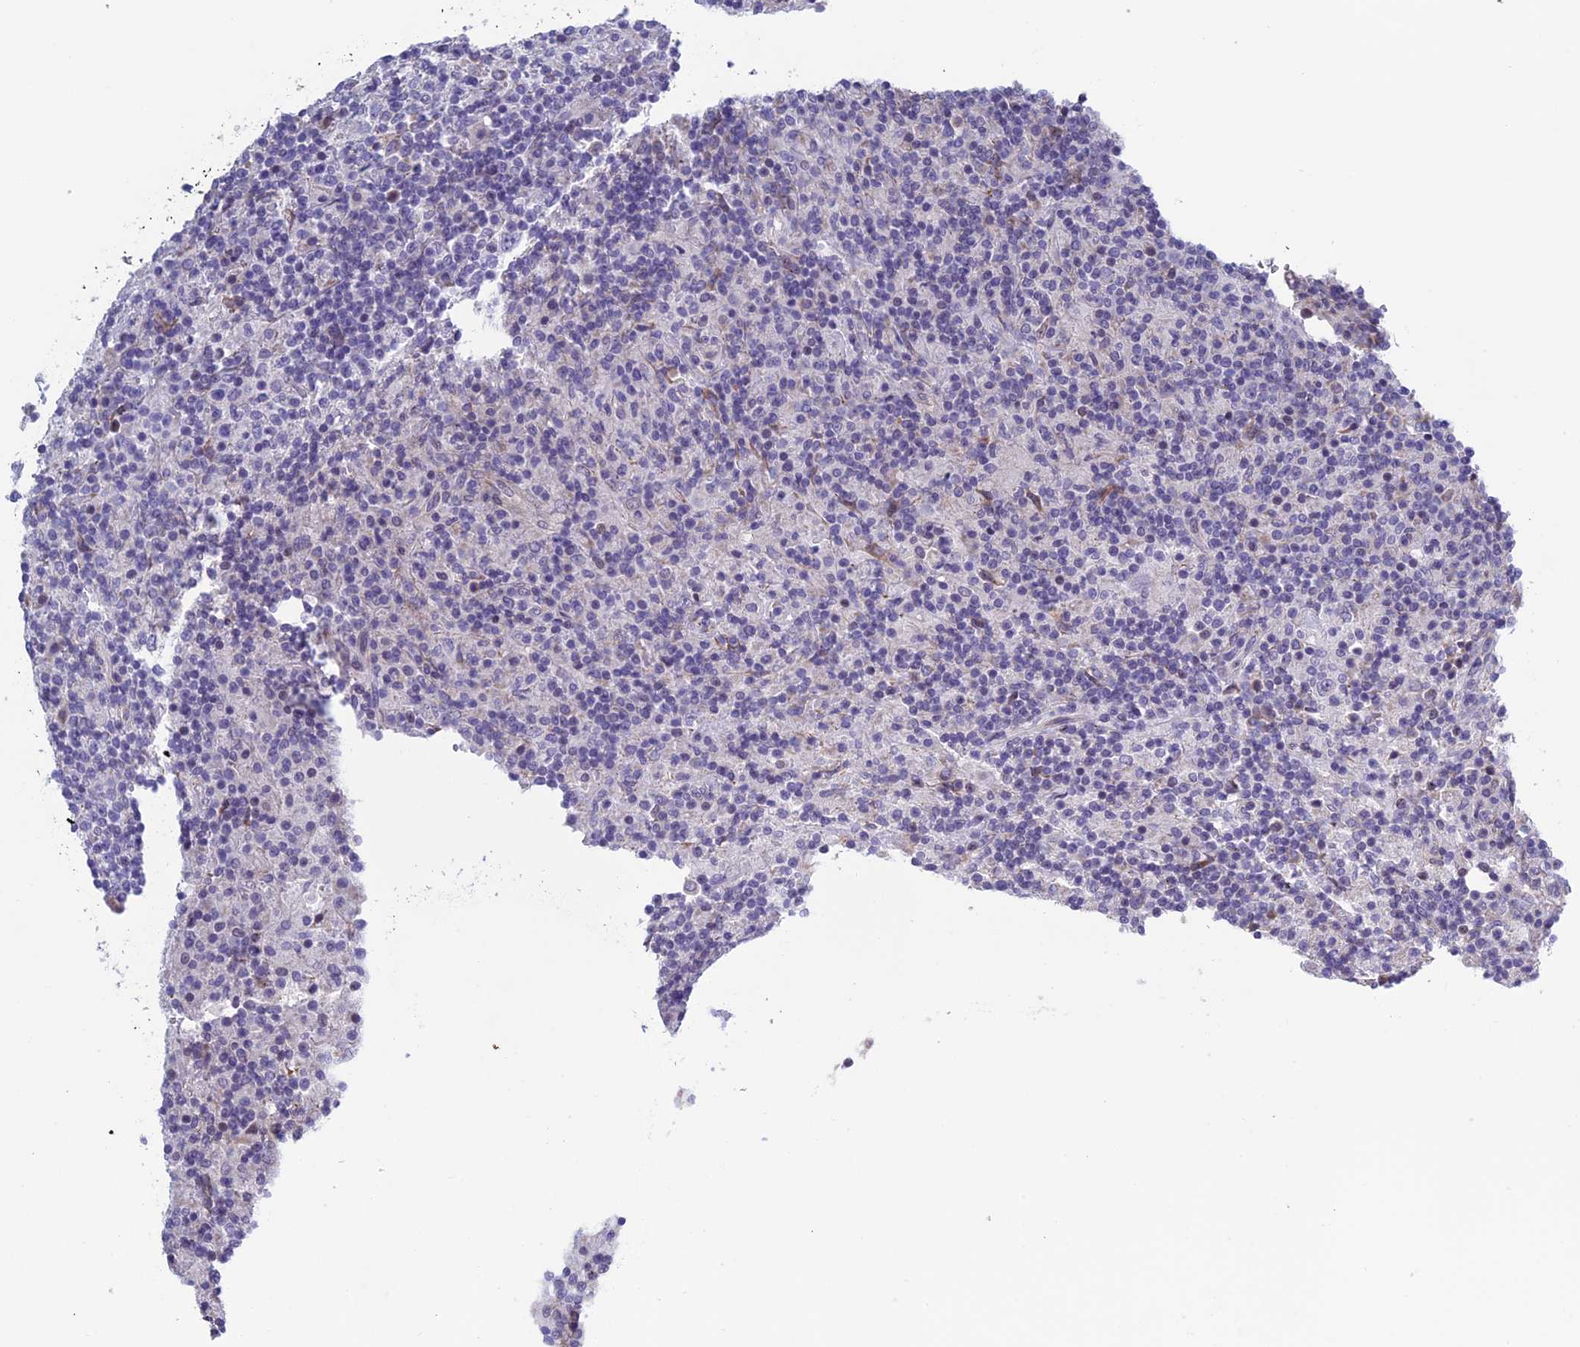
{"staining": {"intensity": "negative", "quantity": "none", "location": "none"}, "tissue": "lymphoma", "cell_type": "Tumor cells", "image_type": "cancer", "snomed": [{"axis": "morphology", "description": "Hodgkin's disease, NOS"}, {"axis": "topography", "description": "Lymph node"}], "caption": "An immunohistochemistry (IHC) histopathology image of Hodgkin's disease is shown. There is no staining in tumor cells of Hodgkin's disease.", "gene": "BCL2L10", "patient": {"sex": "male", "age": 70}}